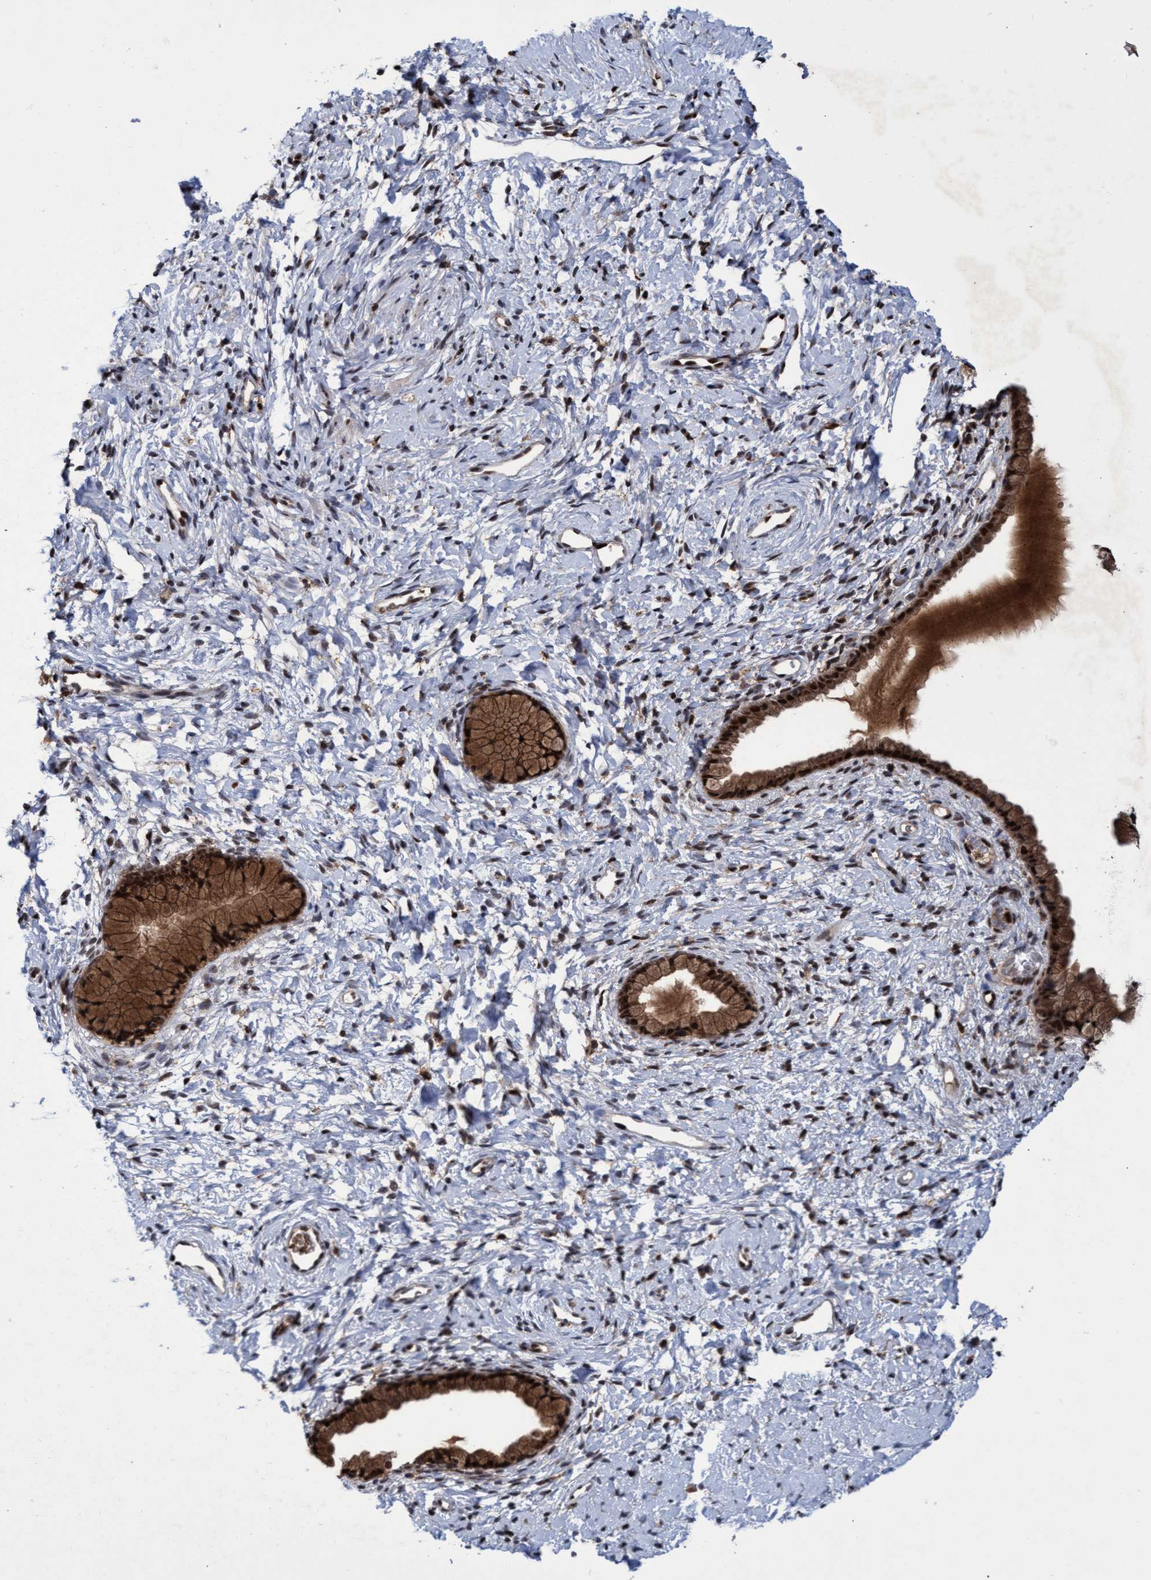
{"staining": {"intensity": "strong", "quantity": ">75%", "location": "cytoplasmic/membranous,nuclear"}, "tissue": "cervix", "cell_type": "Glandular cells", "image_type": "normal", "snomed": [{"axis": "morphology", "description": "Normal tissue, NOS"}, {"axis": "topography", "description": "Cervix"}], "caption": "High-power microscopy captured an IHC histopathology image of normal cervix, revealing strong cytoplasmic/membranous,nuclear positivity in about >75% of glandular cells. The protein of interest is stained brown, and the nuclei are stained in blue (DAB IHC with brightfield microscopy, high magnification).", "gene": "GTF2F1", "patient": {"sex": "female", "age": 72}}